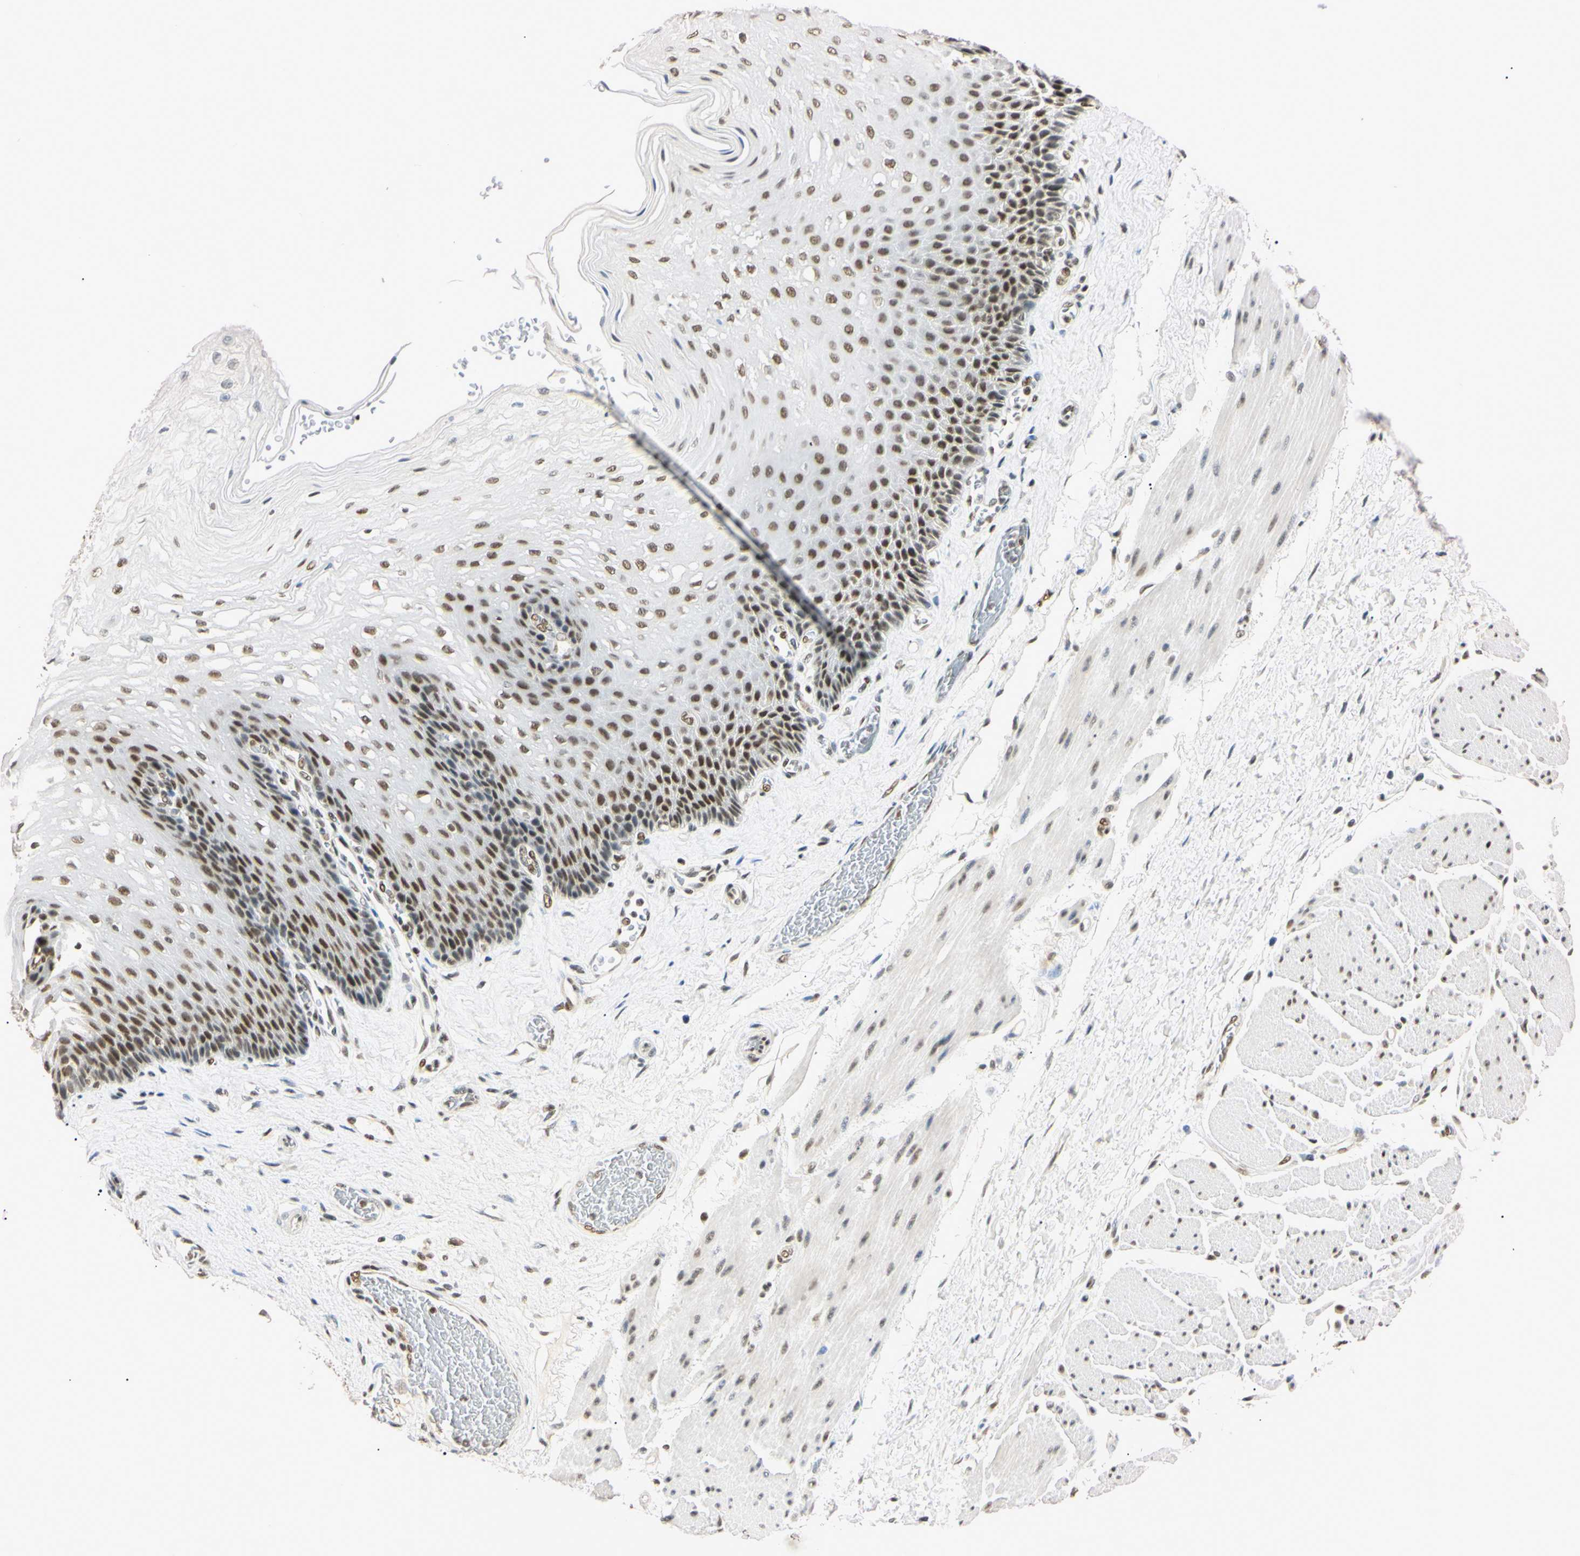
{"staining": {"intensity": "strong", "quantity": ">75%", "location": "nuclear"}, "tissue": "esophagus", "cell_type": "Squamous epithelial cells", "image_type": "normal", "snomed": [{"axis": "morphology", "description": "Normal tissue, NOS"}, {"axis": "topography", "description": "Esophagus"}], "caption": "High-power microscopy captured an immunohistochemistry micrograph of benign esophagus, revealing strong nuclear expression in about >75% of squamous epithelial cells. (Brightfield microscopy of DAB IHC at high magnification).", "gene": "SMARCA5", "patient": {"sex": "female", "age": 72}}